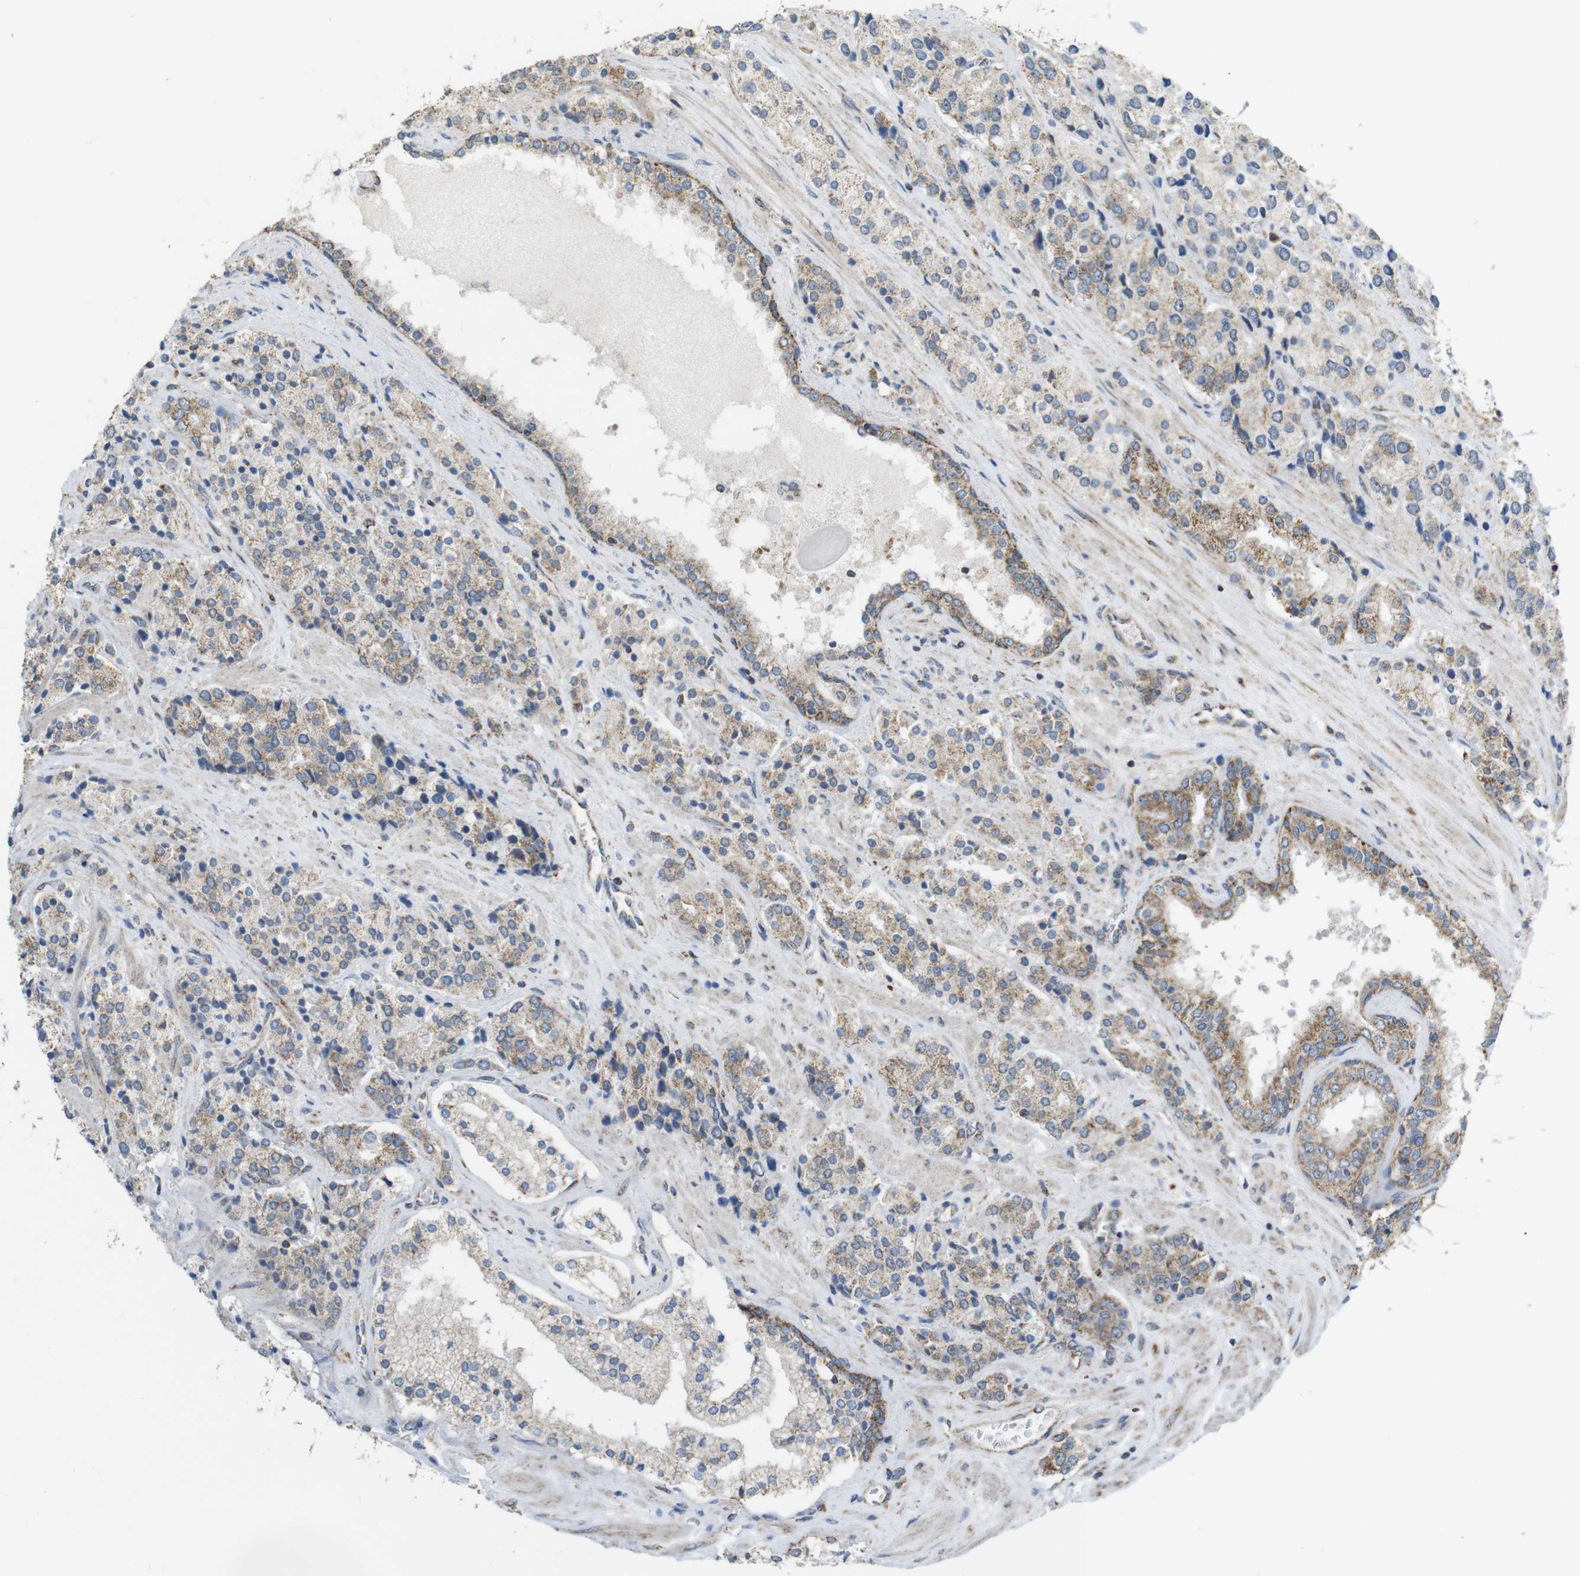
{"staining": {"intensity": "moderate", "quantity": "25%-75%", "location": "cytoplasmic/membranous"}, "tissue": "prostate cancer", "cell_type": "Tumor cells", "image_type": "cancer", "snomed": [{"axis": "morphology", "description": "Adenocarcinoma, High grade"}, {"axis": "topography", "description": "Prostate"}], "caption": "Immunohistochemical staining of prostate cancer demonstrates medium levels of moderate cytoplasmic/membranous protein positivity in approximately 25%-75% of tumor cells. (brown staining indicates protein expression, while blue staining denotes nuclei).", "gene": "CALHM2", "patient": {"sex": "male", "age": 71}}